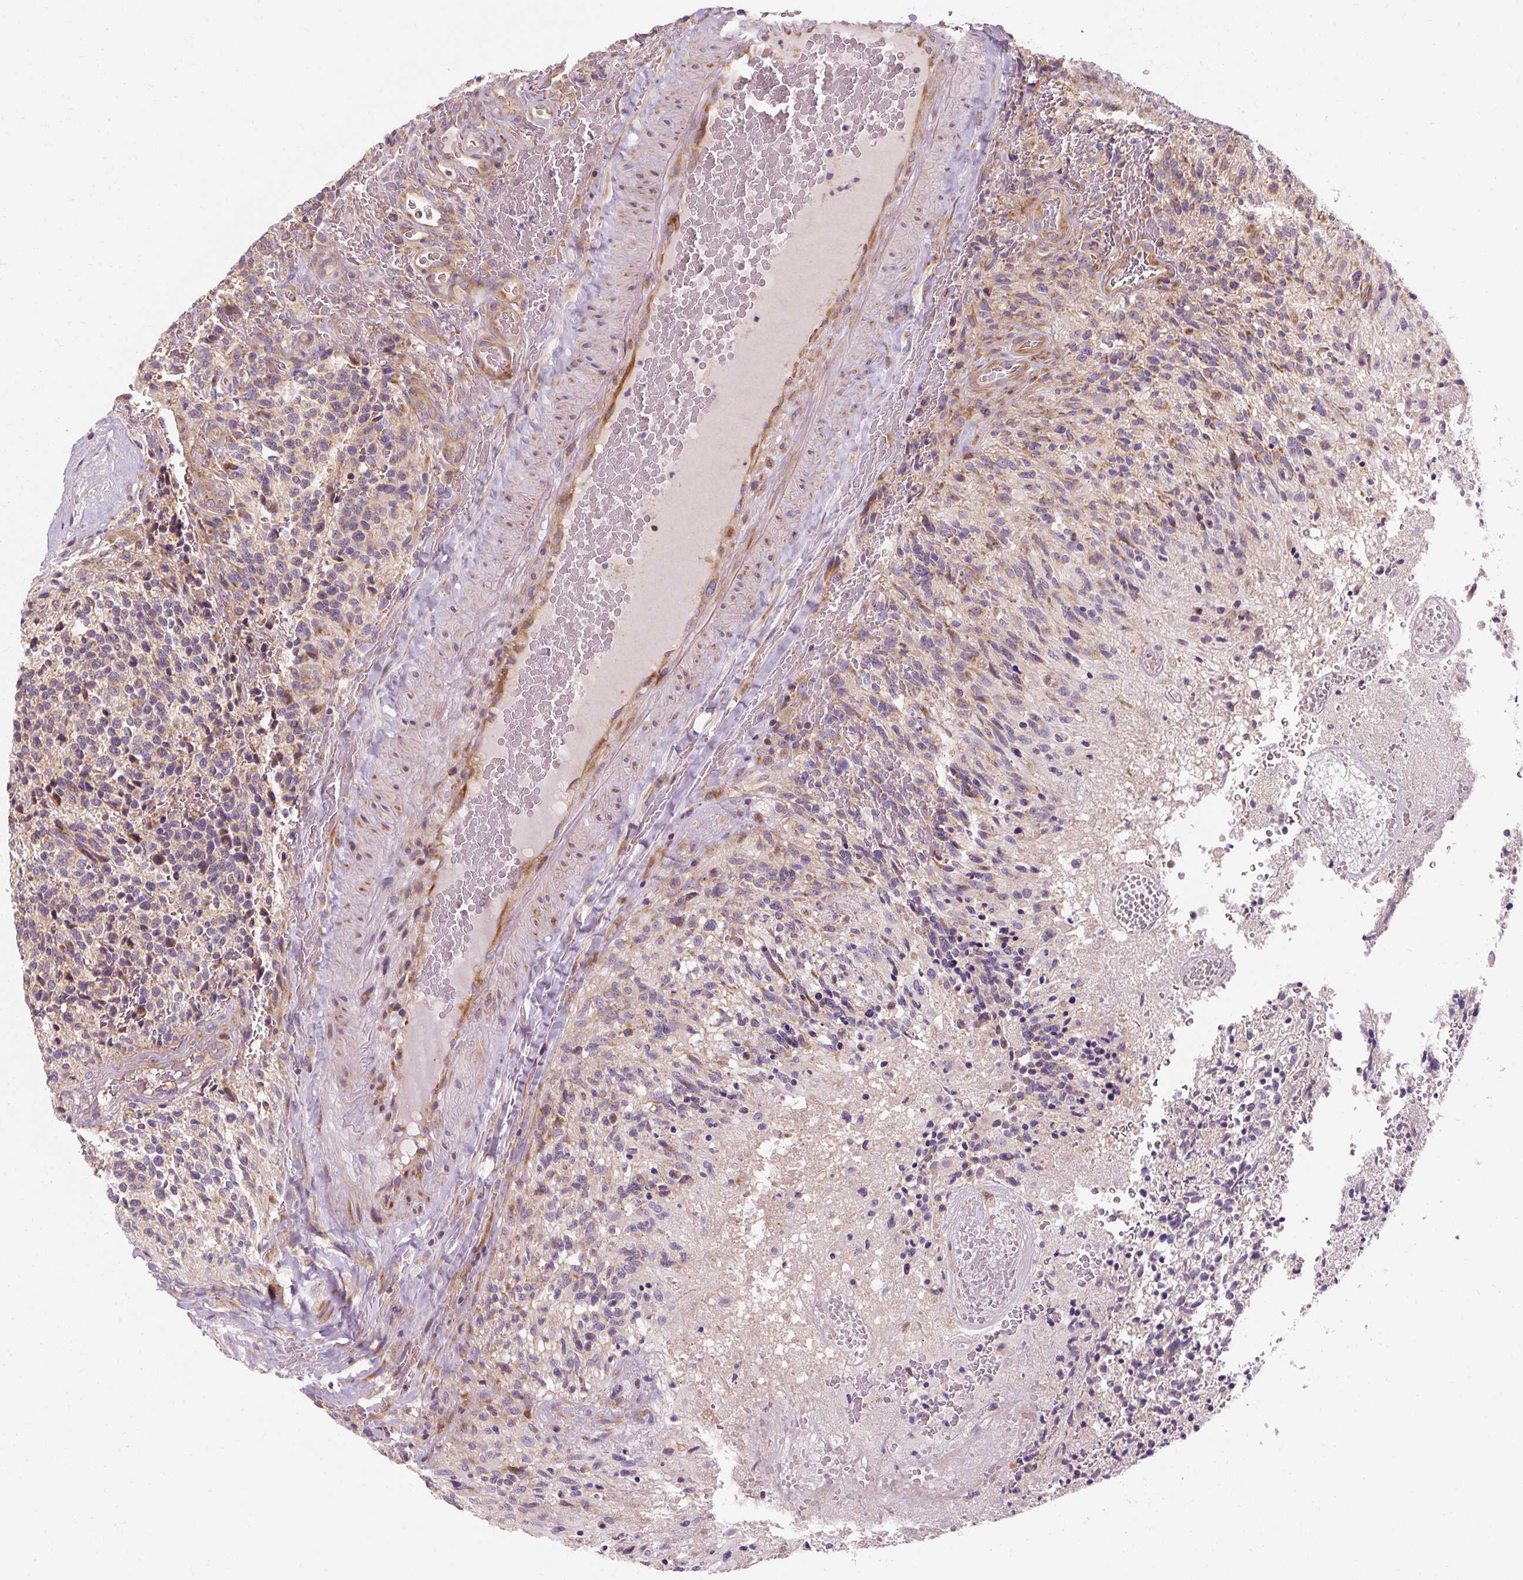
{"staining": {"intensity": "weak", "quantity": "25%-75%", "location": "cytoplasmic/membranous"}, "tissue": "glioma", "cell_type": "Tumor cells", "image_type": "cancer", "snomed": [{"axis": "morphology", "description": "Glioma, malignant, High grade"}, {"axis": "topography", "description": "Brain"}], "caption": "High-power microscopy captured an IHC histopathology image of glioma, revealing weak cytoplasmic/membranous expression in about 25%-75% of tumor cells.", "gene": "PRSS48", "patient": {"sex": "male", "age": 36}}